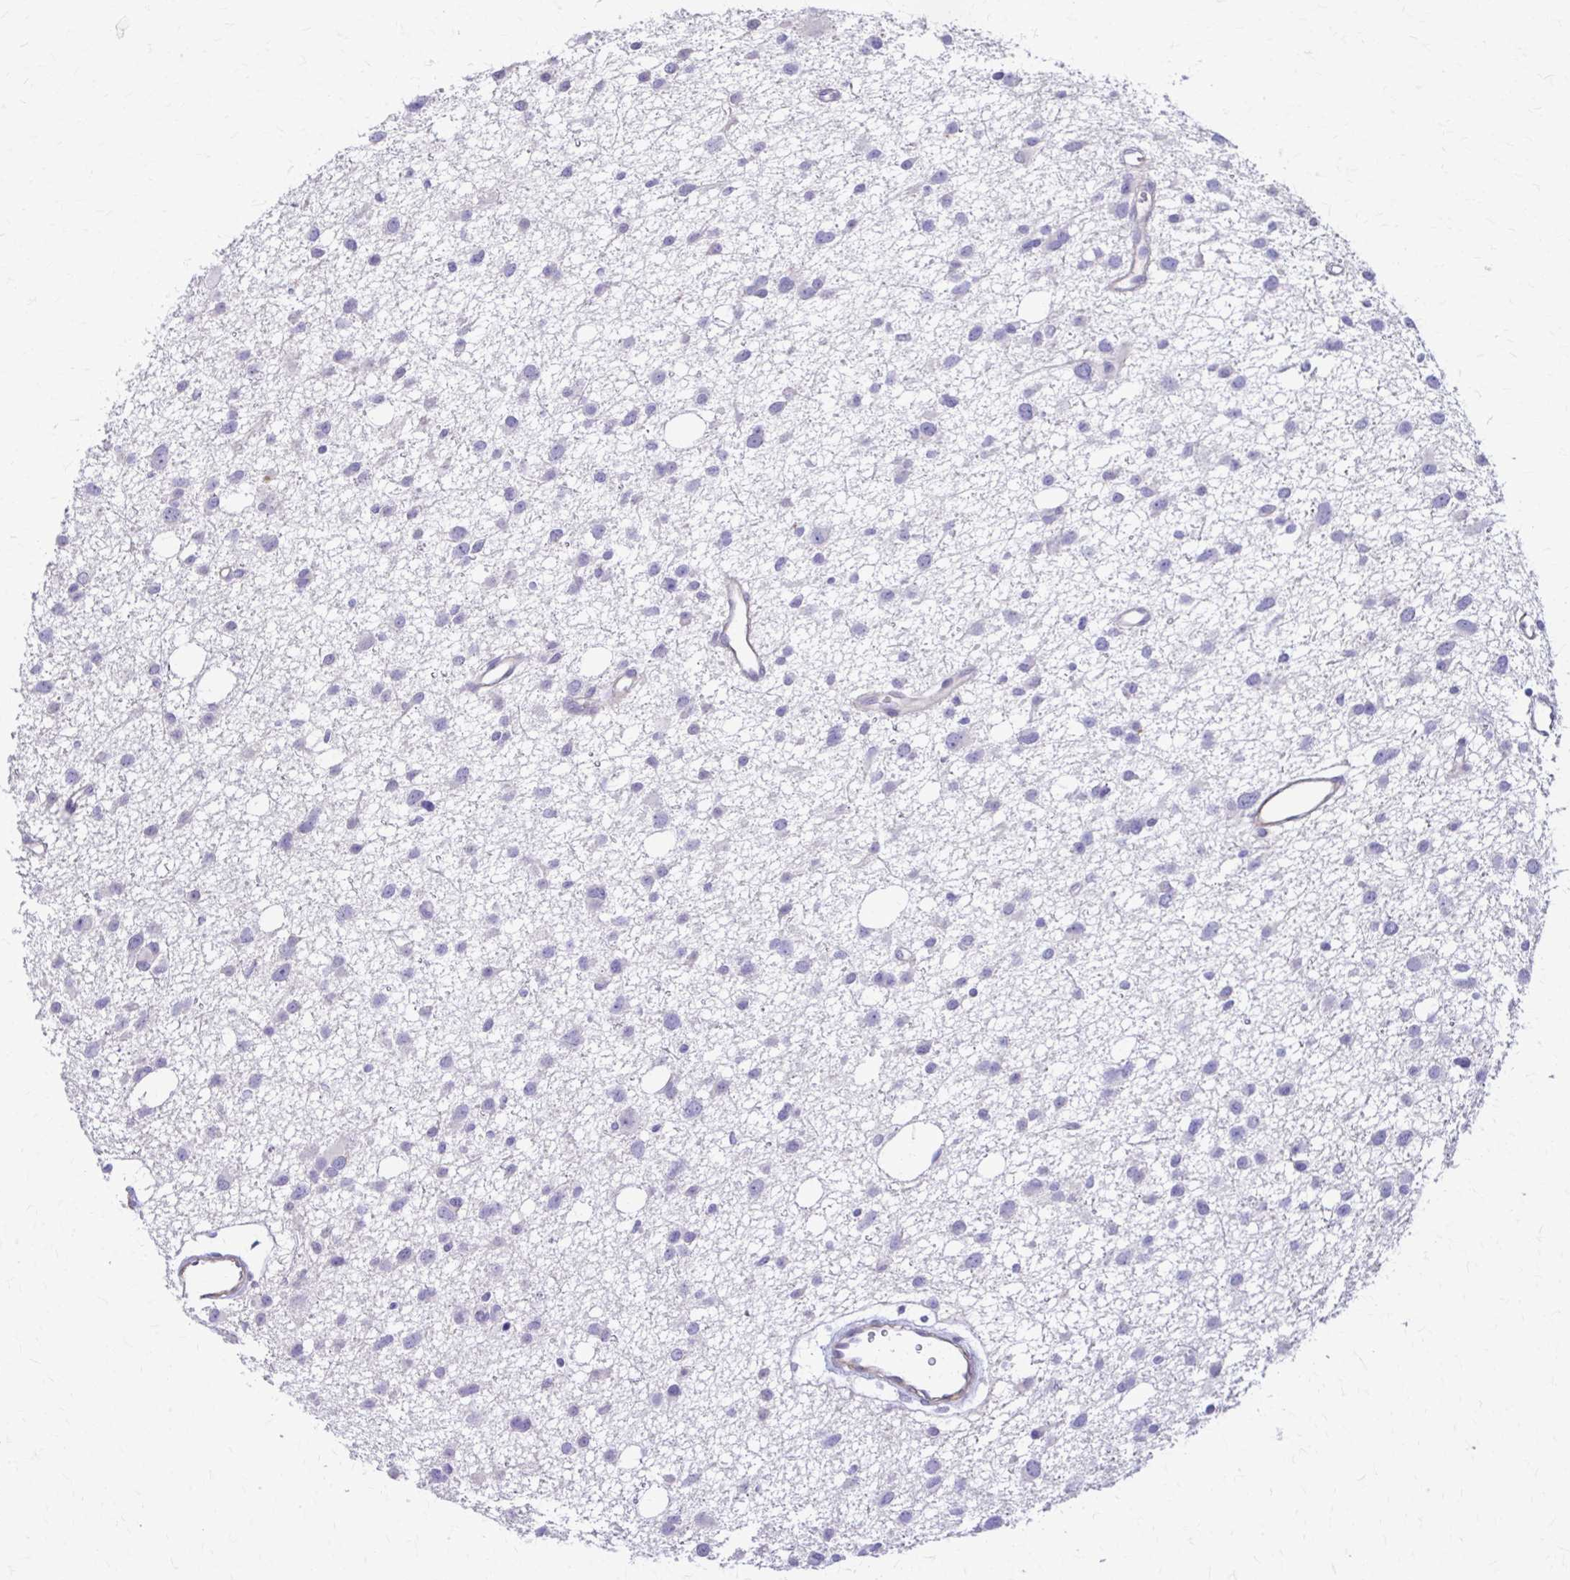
{"staining": {"intensity": "negative", "quantity": "none", "location": "none"}, "tissue": "glioma", "cell_type": "Tumor cells", "image_type": "cancer", "snomed": [{"axis": "morphology", "description": "Glioma, malignant, High grade"}, {"axis": "topography", "description": "Brain"}], "caption": "An IHC photomicrograph of glioma is shown. There is no staining in tumor cells of glioma. The staining was performed using DAB to visualize the protein expression in brown, while the nuclei were stained in blue with hematoxylin (Magnification: 20x).", "gene": "DSP", "patient": {"sex": "male", "age": 23}}